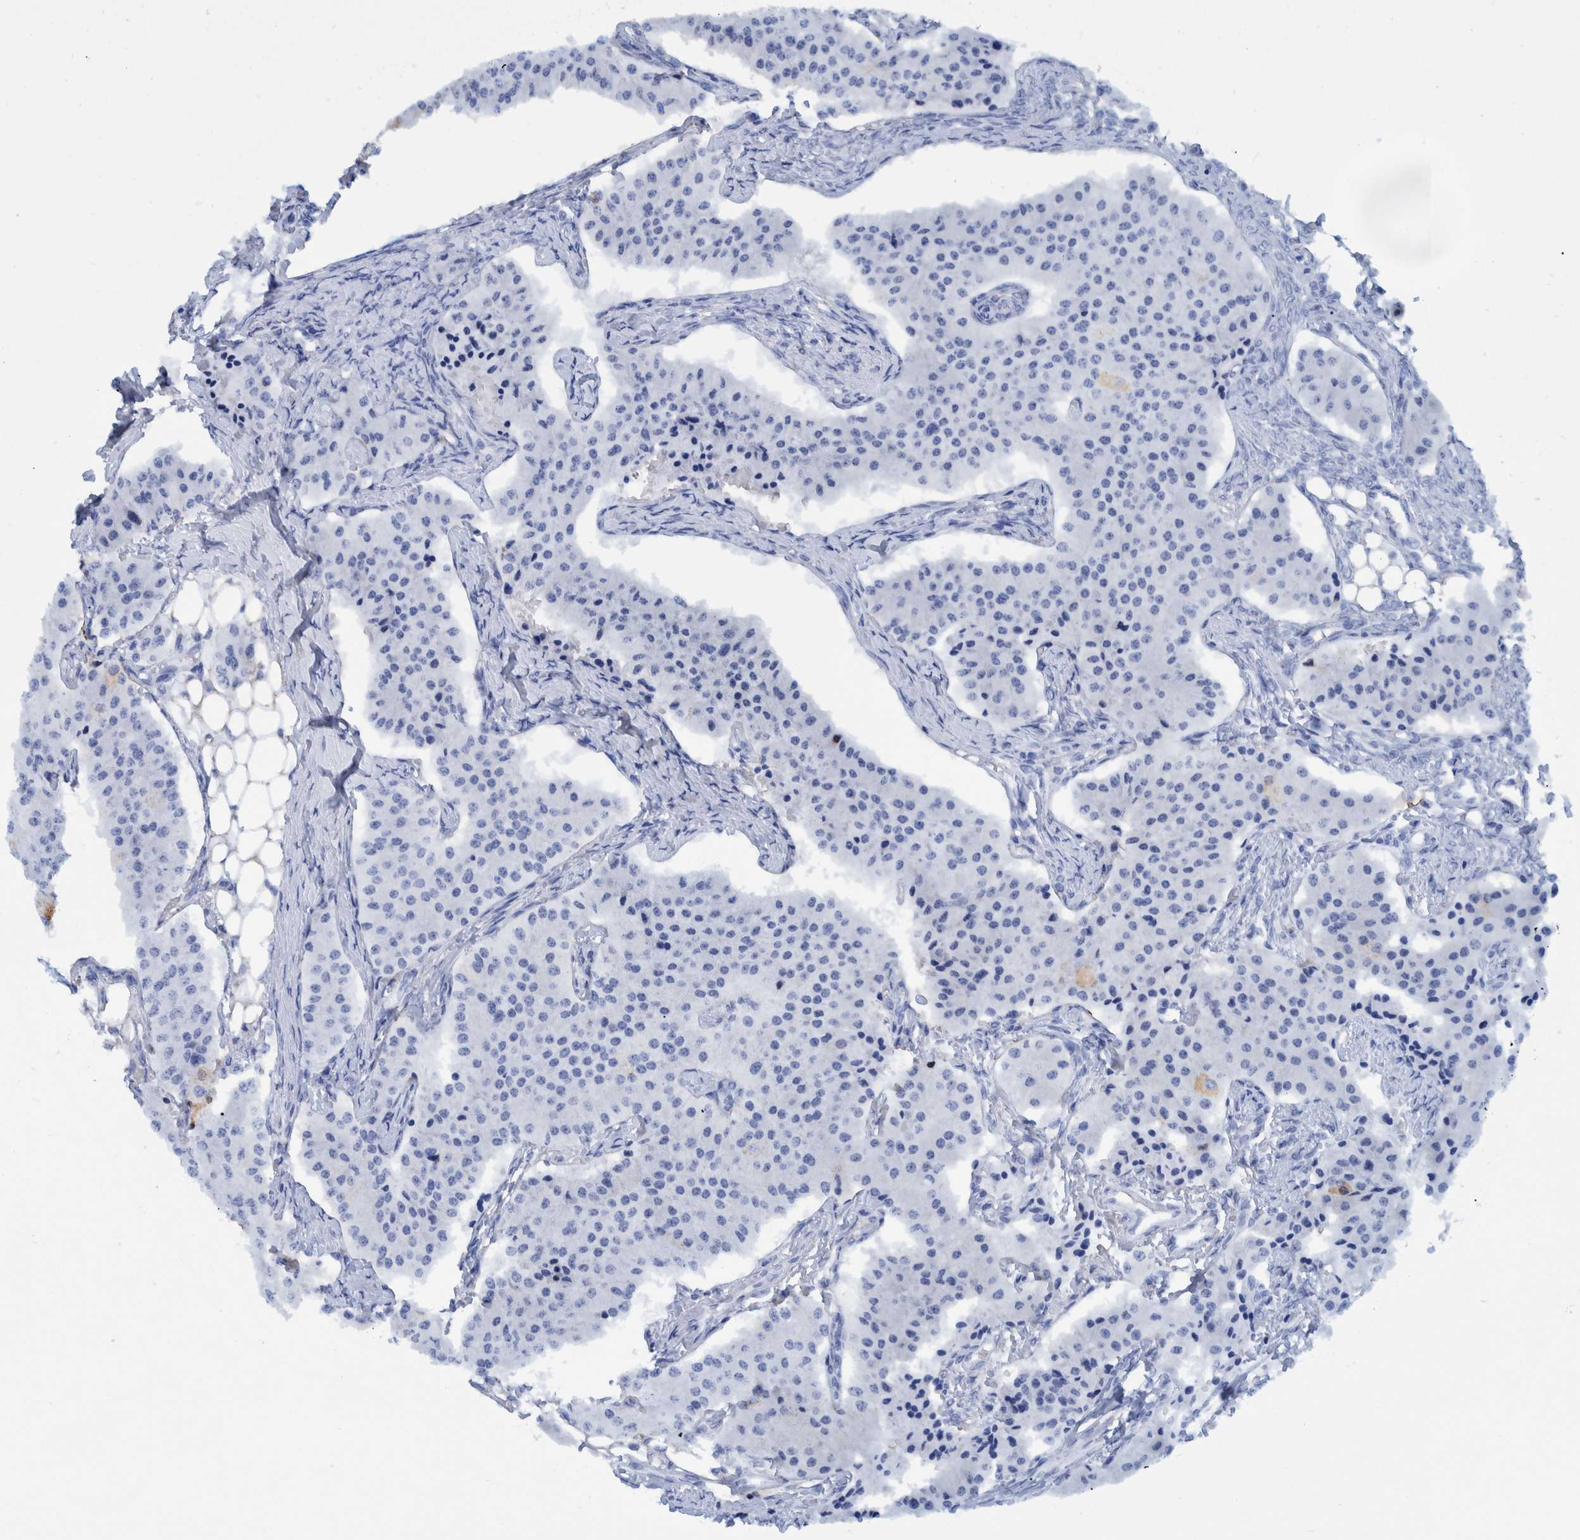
{"staining": {"intensity": "negative", "quantity": "none", "location": "none"}, "tissue": "carcinoid", "cell_type": "Tumor cells", "image_type": "cancer", "snomed": [{"axis": "morphology", "description": "Carcinoid, malignant, NOS"}, {"axis": "topography", "description": "Colon"}], "caption": "This image is of malignant carcinoid stained with immunohistochemistry (IHC) to label a protein in brown with the nuclei are counter-stained blue. There is no positivity in tumor cells.", "gene": "BZW2", "patient": {"sex": "female", "age": 52}}